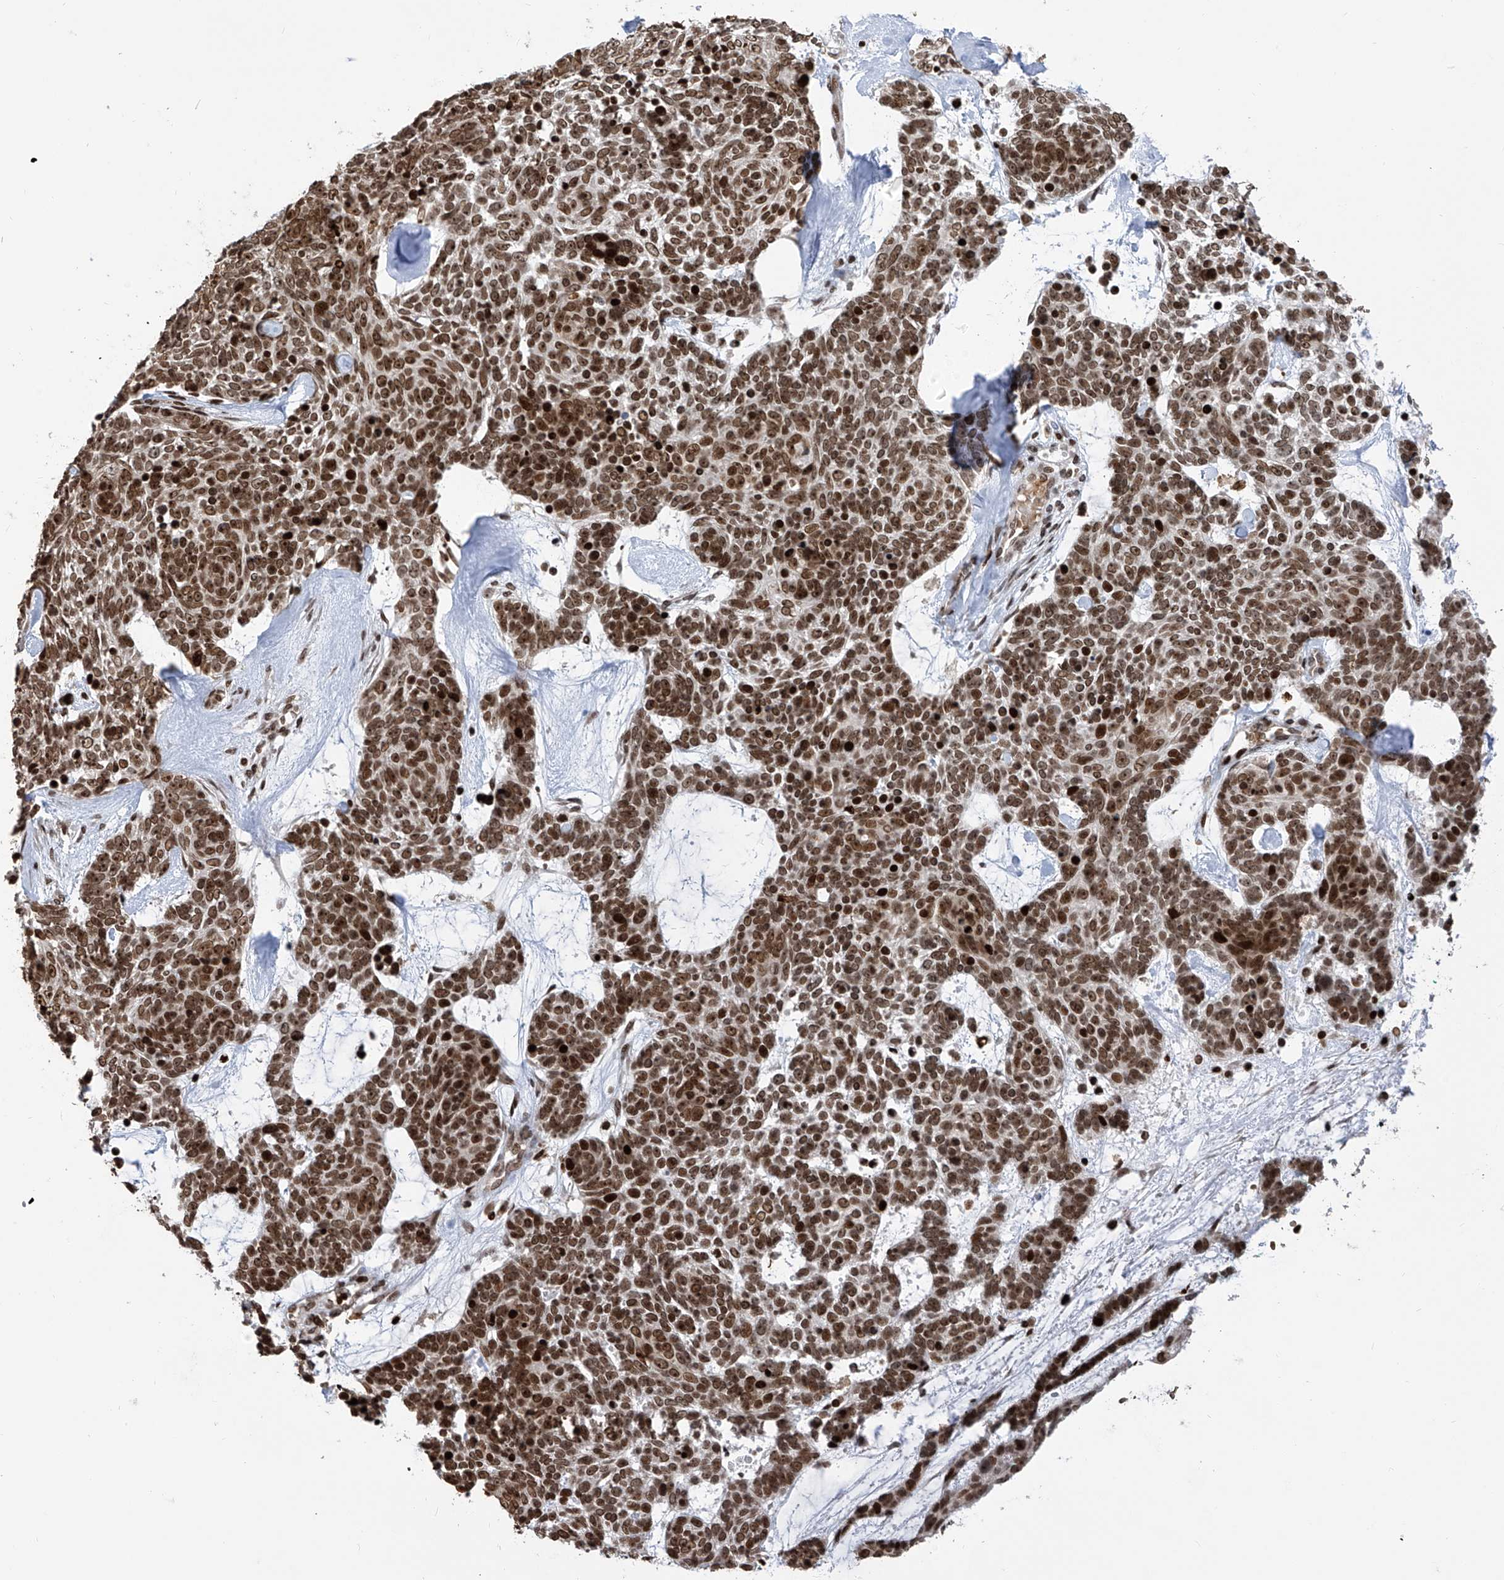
{"staining": {"intensity": "strong", "quantity": ">75%", "location": "nuclear"}, "tissue": "skin cancer", "cell_type": "Tumor cells", "image_type": "cancer", "snomed": [{"axis": "morphology", "description": "Basal cell carcinoma"}, {"axis": "topography", "description": "Skin"}], "caption": "A high-resolution image shows immunohistochemistry staining of skin basal cell carcinoma, which displays strong nuclear positivity in about >75% of tumor cells.", "gene": "PAK1IP1", "patient": {"sex": "female", "age": 81}}